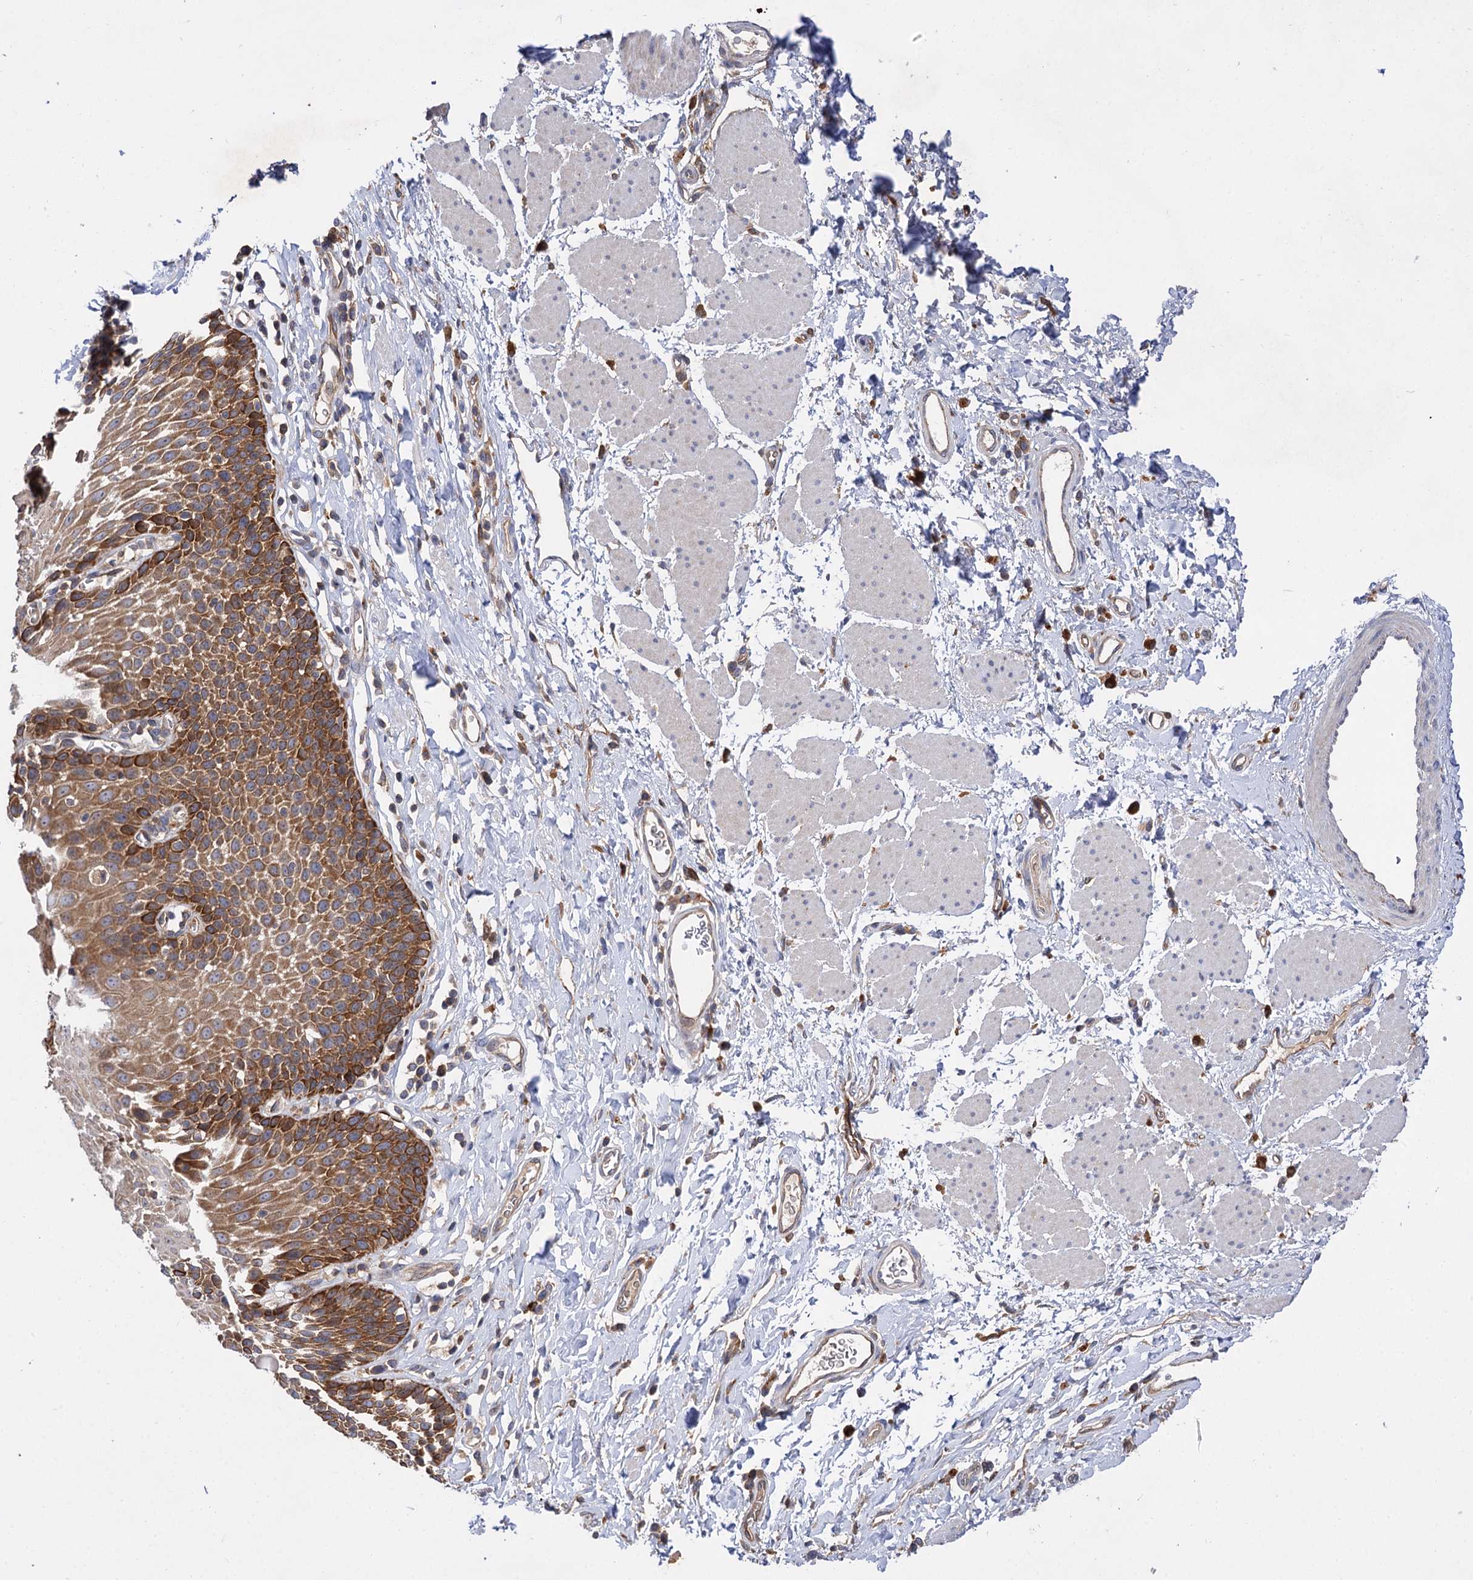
{"staining": {"intensity": "strong", "quantity": "25%-75%", "location": "cytoplasmic/membranous"}, "tissue": "esophagus", "cell_type": "Squamous epithelial cells", "image_type": "normal", "snomed": [{"axis": "morphology", "description": "Normal tissue, NOS"}, {"axis": "topography", "description": "Esophagus"}], "caption": "DAB immunohistochemical staining of normal human esophagus reveals strong cytoplasmic/membranous protein positivity in approximately 25%-75% of squamous epithelial cells.", "gene": "PATL1", "patient": {"sex": "female", "age": 61}}